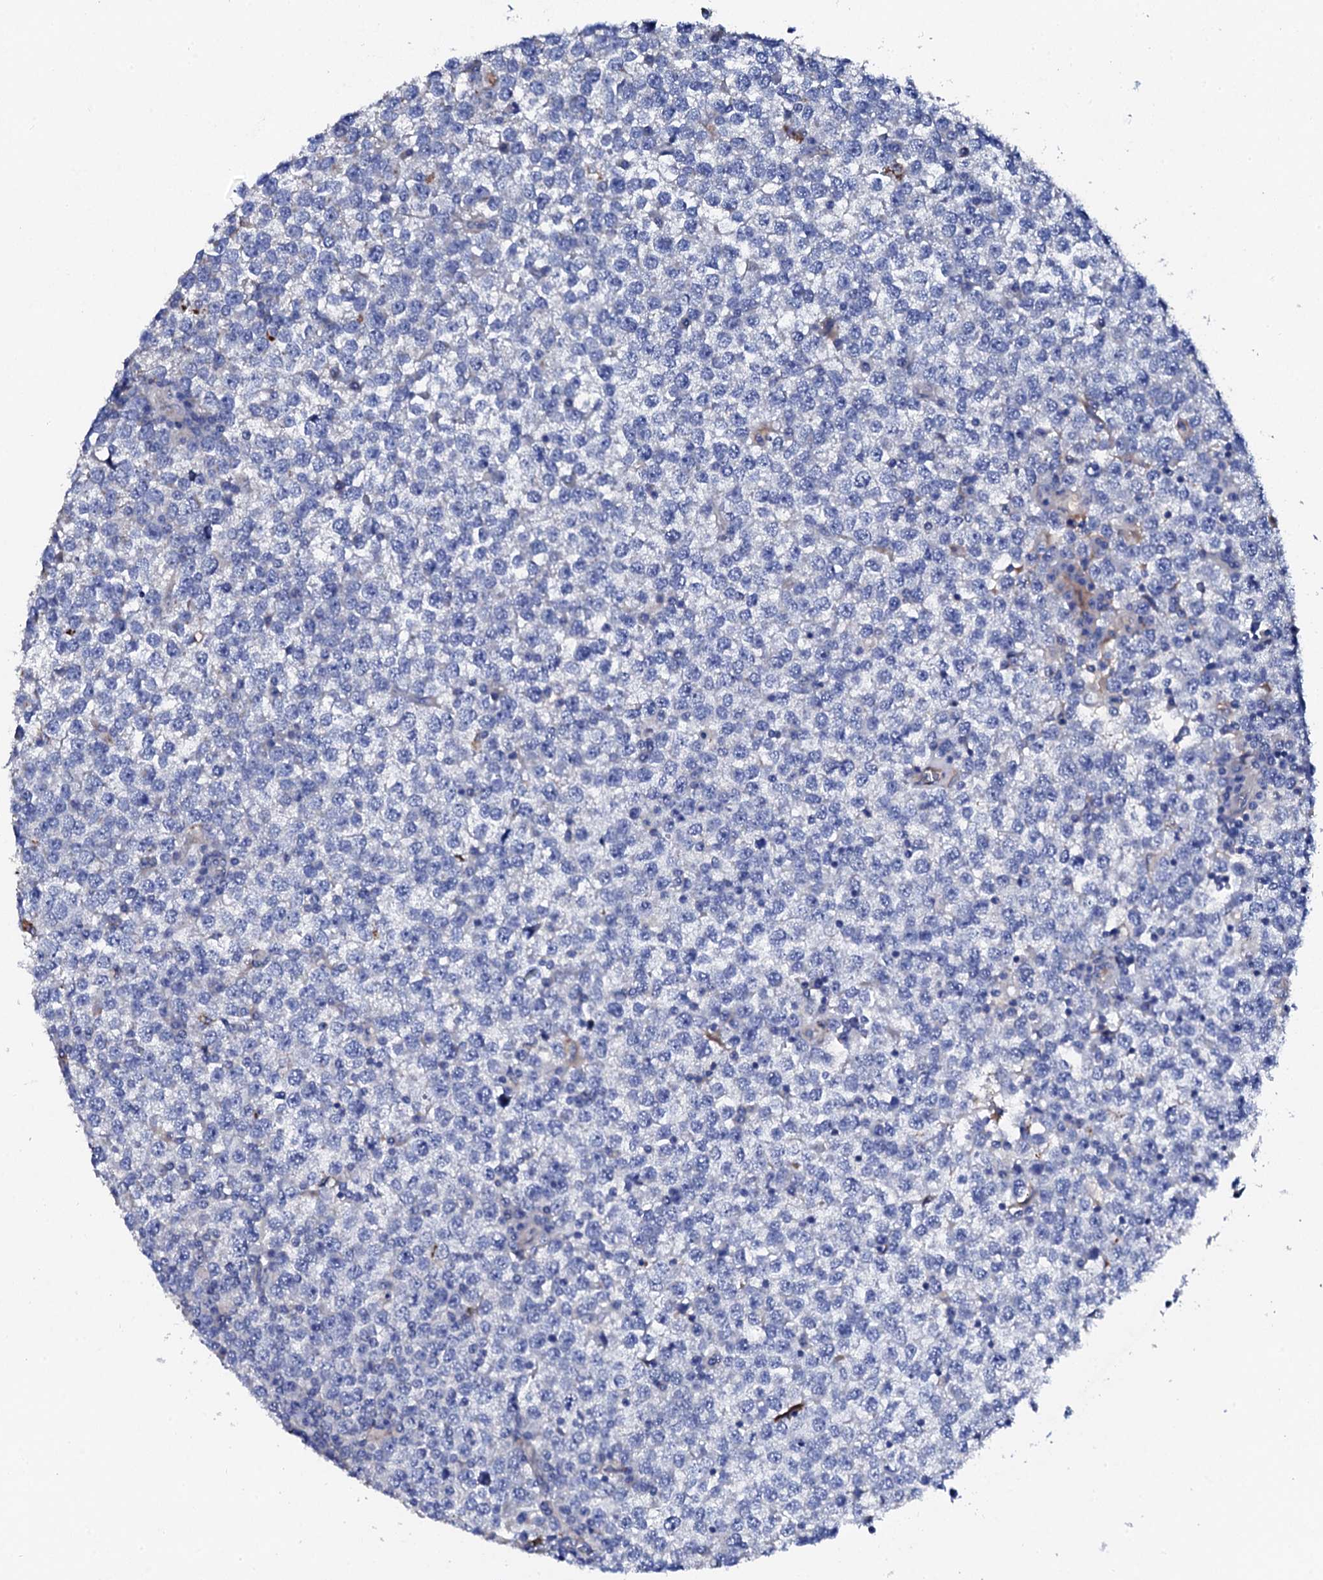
{"staining": {"intensity": "negative", "quantity": "none", "location": "none"}, "tissue": "testis cancer", "cell_type": "Tumor cells", "image_type": "cancer", "snomed": [{"axis": "morphology", "description": "Seminoma, NOS"}, {"axis": "topography", "description": "Testis"}], "caption": "Human testis cancer stained for a protein using IHC displays no positivity in tumor cells.", "gene": "KLHL32", "patient": {"sex": "male", "age": 65}}